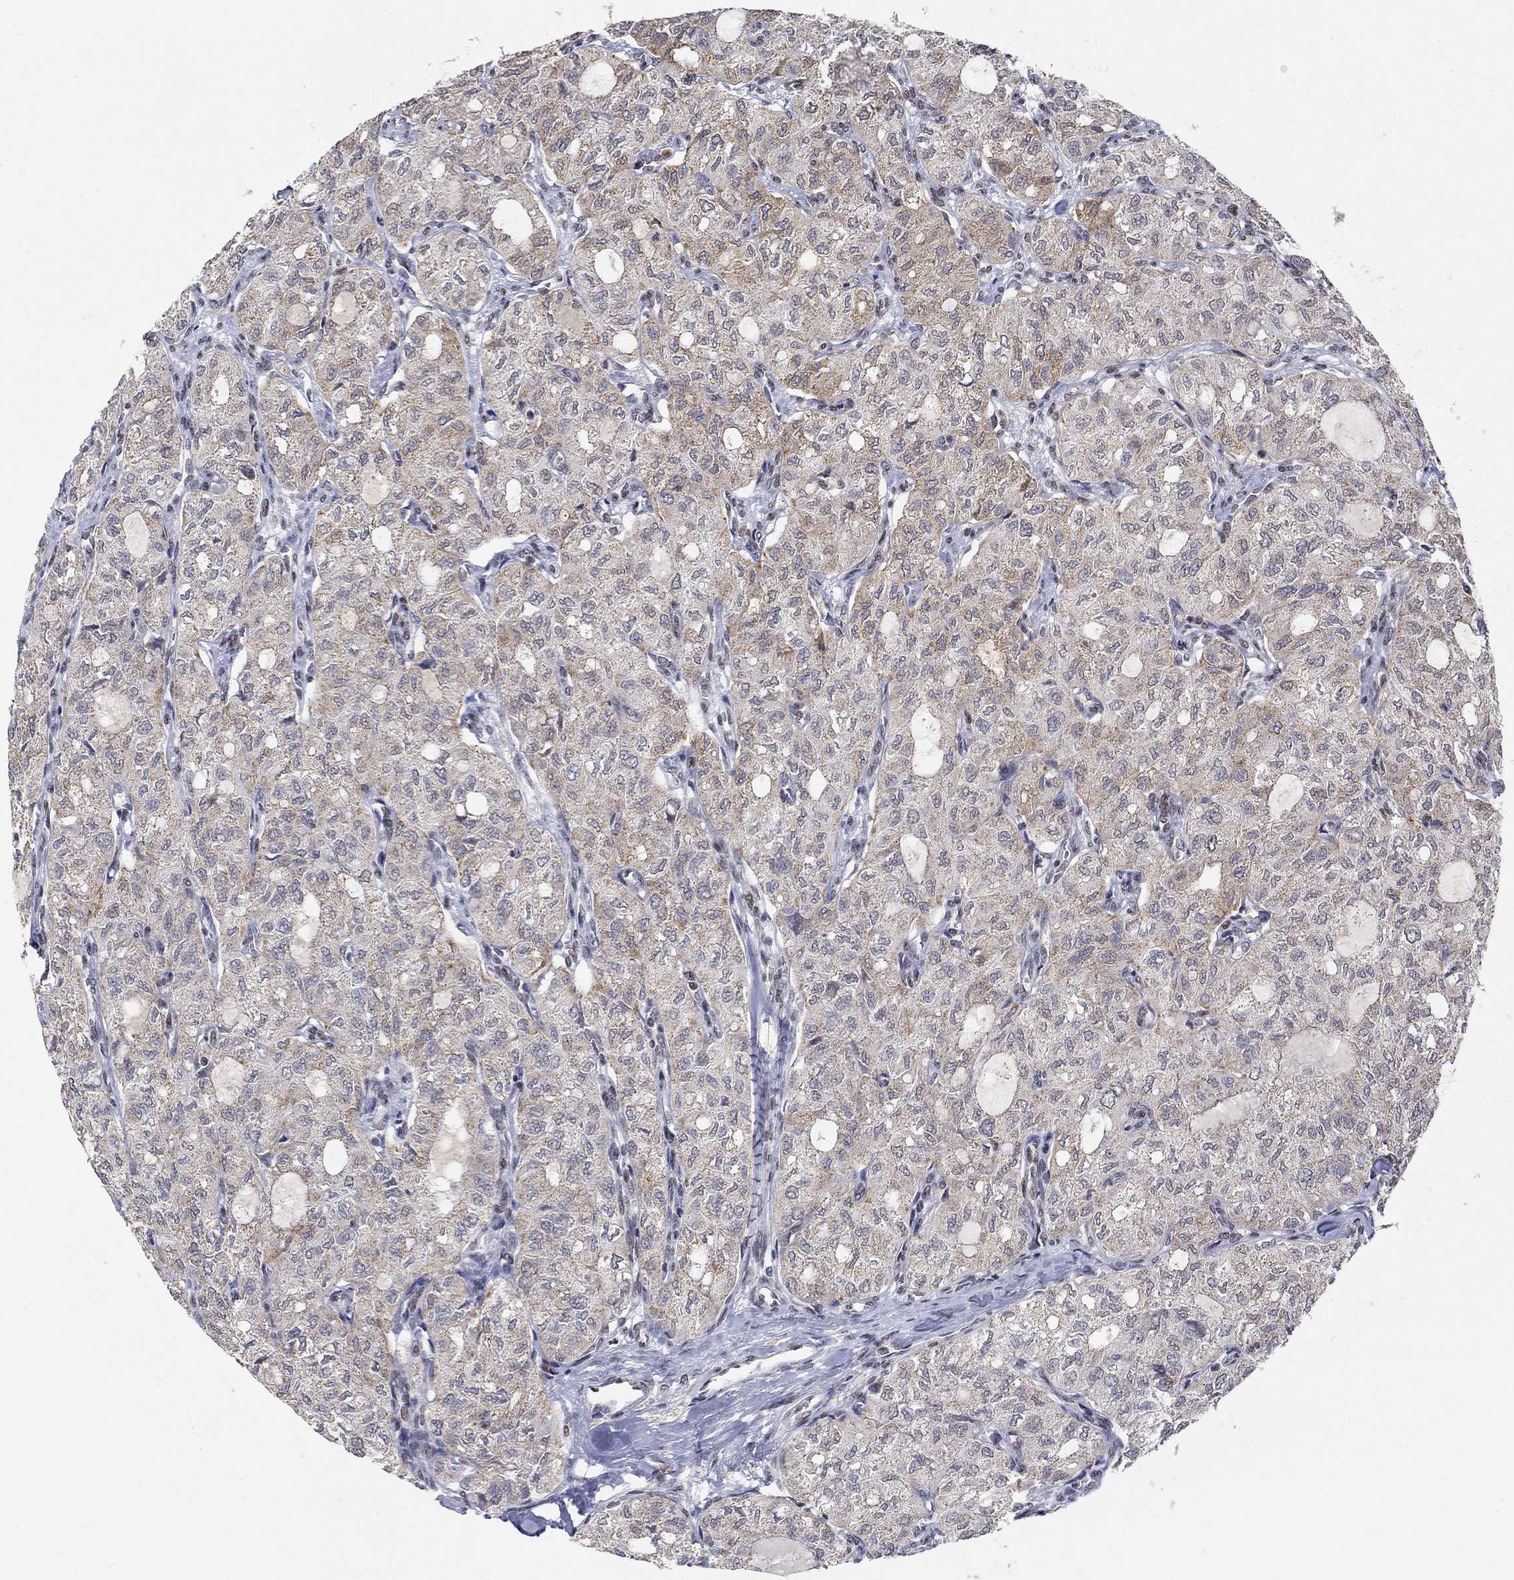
{"staining": {"intensity": "moderate", "quantity": "<25%", "location": "cytoplasmic/membranous"}, "tissue": "thyroid cancer", "cell_type": "Tumor cells", "image_type": "cancer", "snomed": [{"axis": "morphology", "description": "Follicular adenoma carcinoma, NOS"}, {"axis": "topography", "description": "Thyroid gland"}], "caption": "Thyroid cancer stained with a brown dye exhibits moderate cytoplasmic/membranous positive expression in approximately <25% of tumor cells.", "gene": "KLF12", "patient": {"sex": "male", "age": 75}}